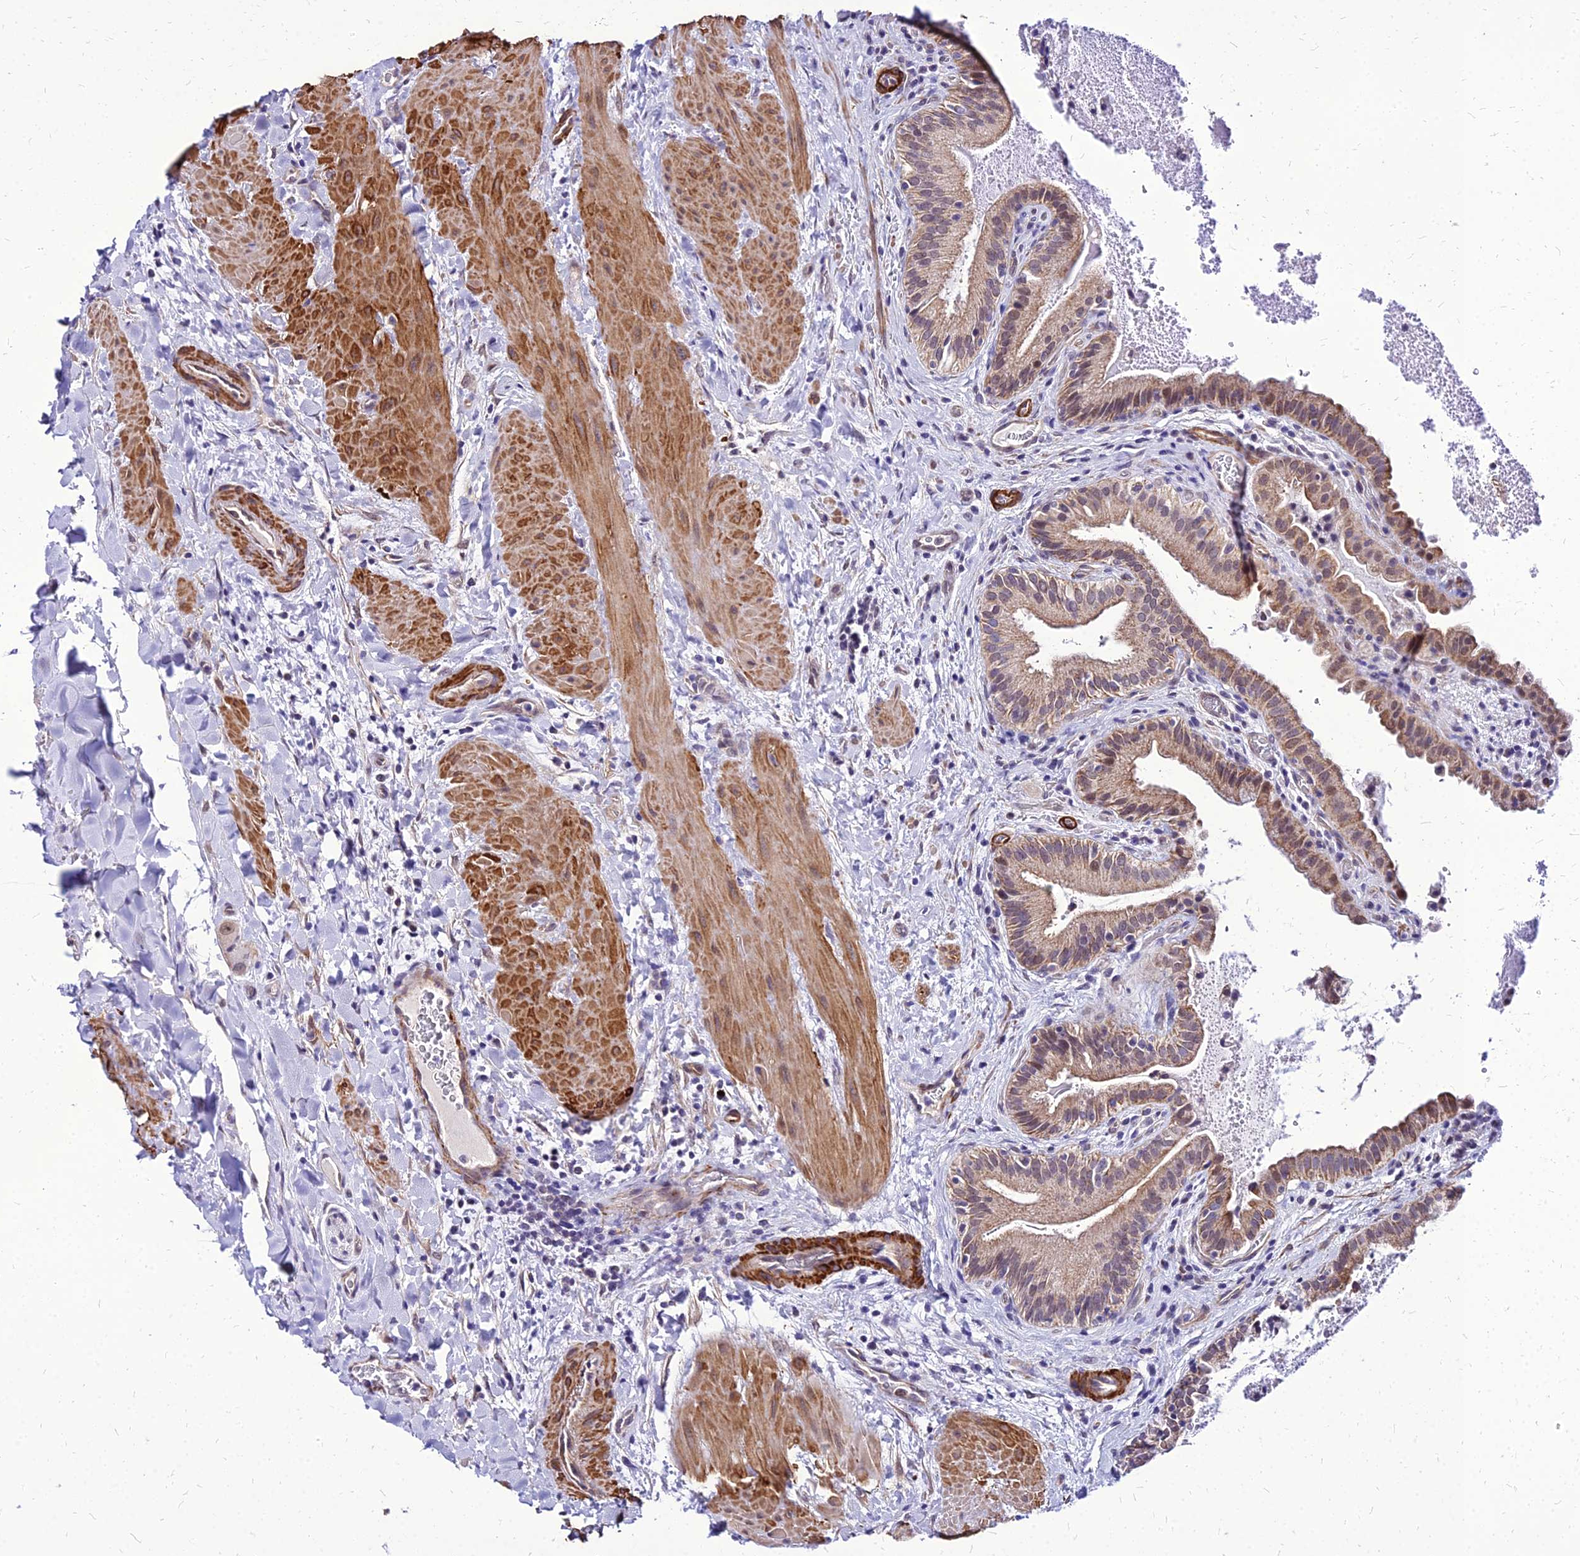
{"staining": {"intensity": "weak", "quantity": ">75%", "location": "cytoplasmic/membranous"}, "tissue": "gallbladder", "cell_type": "Glandular cells", "image_type": "normal", "snomed": [{"axis": "morphology", "description": "Normal tissue, NOS"}, {"axis": "topography", "description": "Gallbladder"}], "caption": "Immunohistochemistry (IHC) micrograph of unremarkable gallbladder: human gallbladder stained using immunohistochemistry demonstrates low levels of weak protein expression localized specifically in the cytoplasmic/membranous of glandular cells, appearing as a cytoplasmic/membranous brown color.", "gene": "YEATS2", "patient": {"sex": "male", "age": 24}}